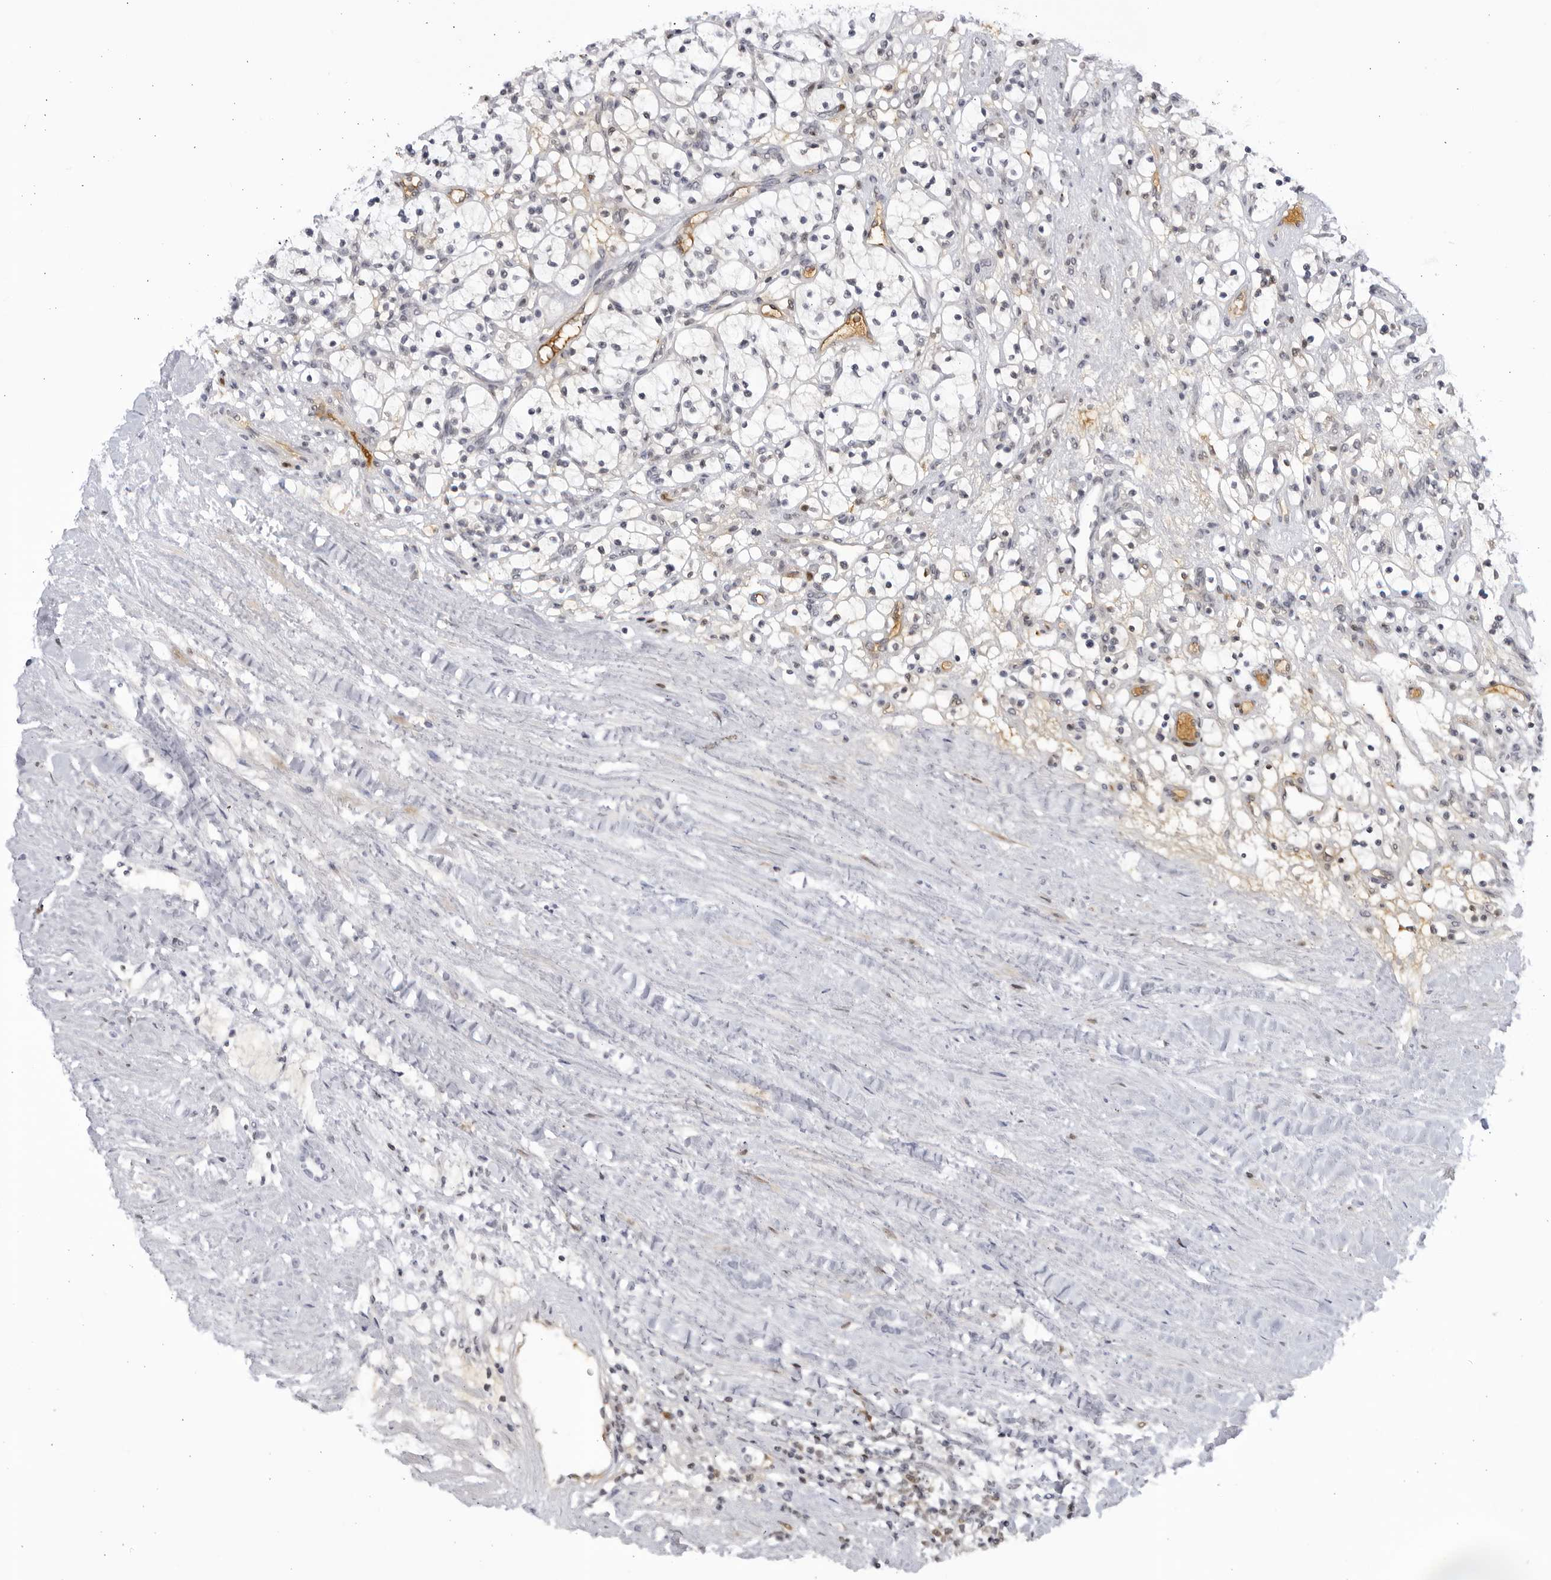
{"staining": {"intensity": "weak", "quantity": "25%-75%", "location": "cytoplasmic/membranous"}, "tissue": "renal cancer", "cell_type": "Tumor cells", "image_type": "cancer", "snomed": [{"axis": "morphology", "description": "Adenocarcinoma, NOS"}, {"axis": "topography", "description": "Kidney"}], "caption": "This is an image of IHC staining of renal cancer, which shows weak positivity in the cytoplasmic/membranous of tumor cells.", "gene": "CNBD1", "patient": {"sex": "female", "age": 57}}